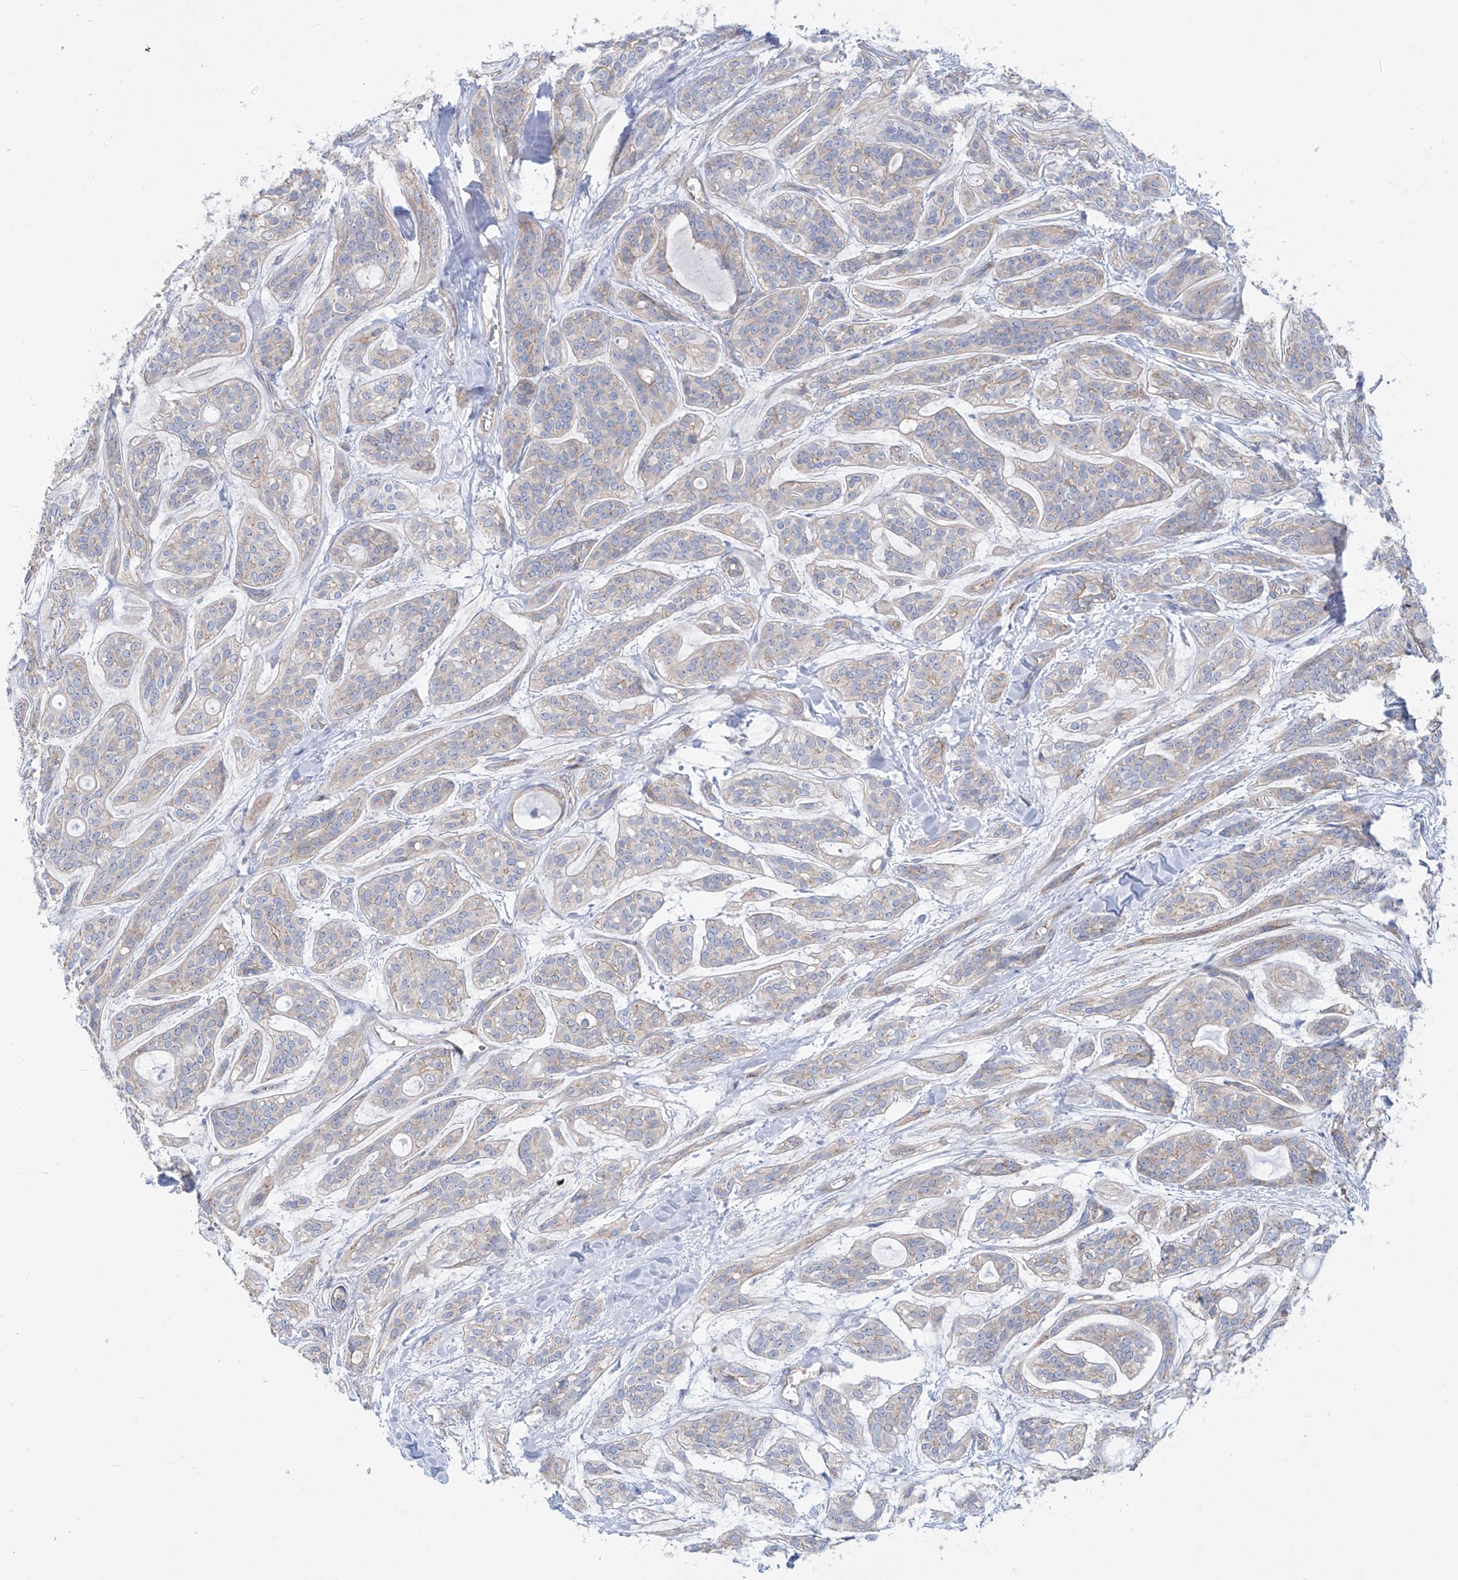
{"staining": {"intensity": "negative", "quantity": "none", "location": "none"}, "tissue": "head and neck cancer", "cell_type": "Tumor cells", "image_type": "cancer", "snomed": [{"axis": "morphology", "description": "Adenocarcinoma, NOS"}, {"axis": "topography", "description": "Head-Neck"}], "caption": "DAB immunohistochemical staining of human adenocarcinoma (head and neck) demonstrates no significant staining in tumor cells.", "gene": "TMEM209", "patient": {"sex": "male", "age": 66}}